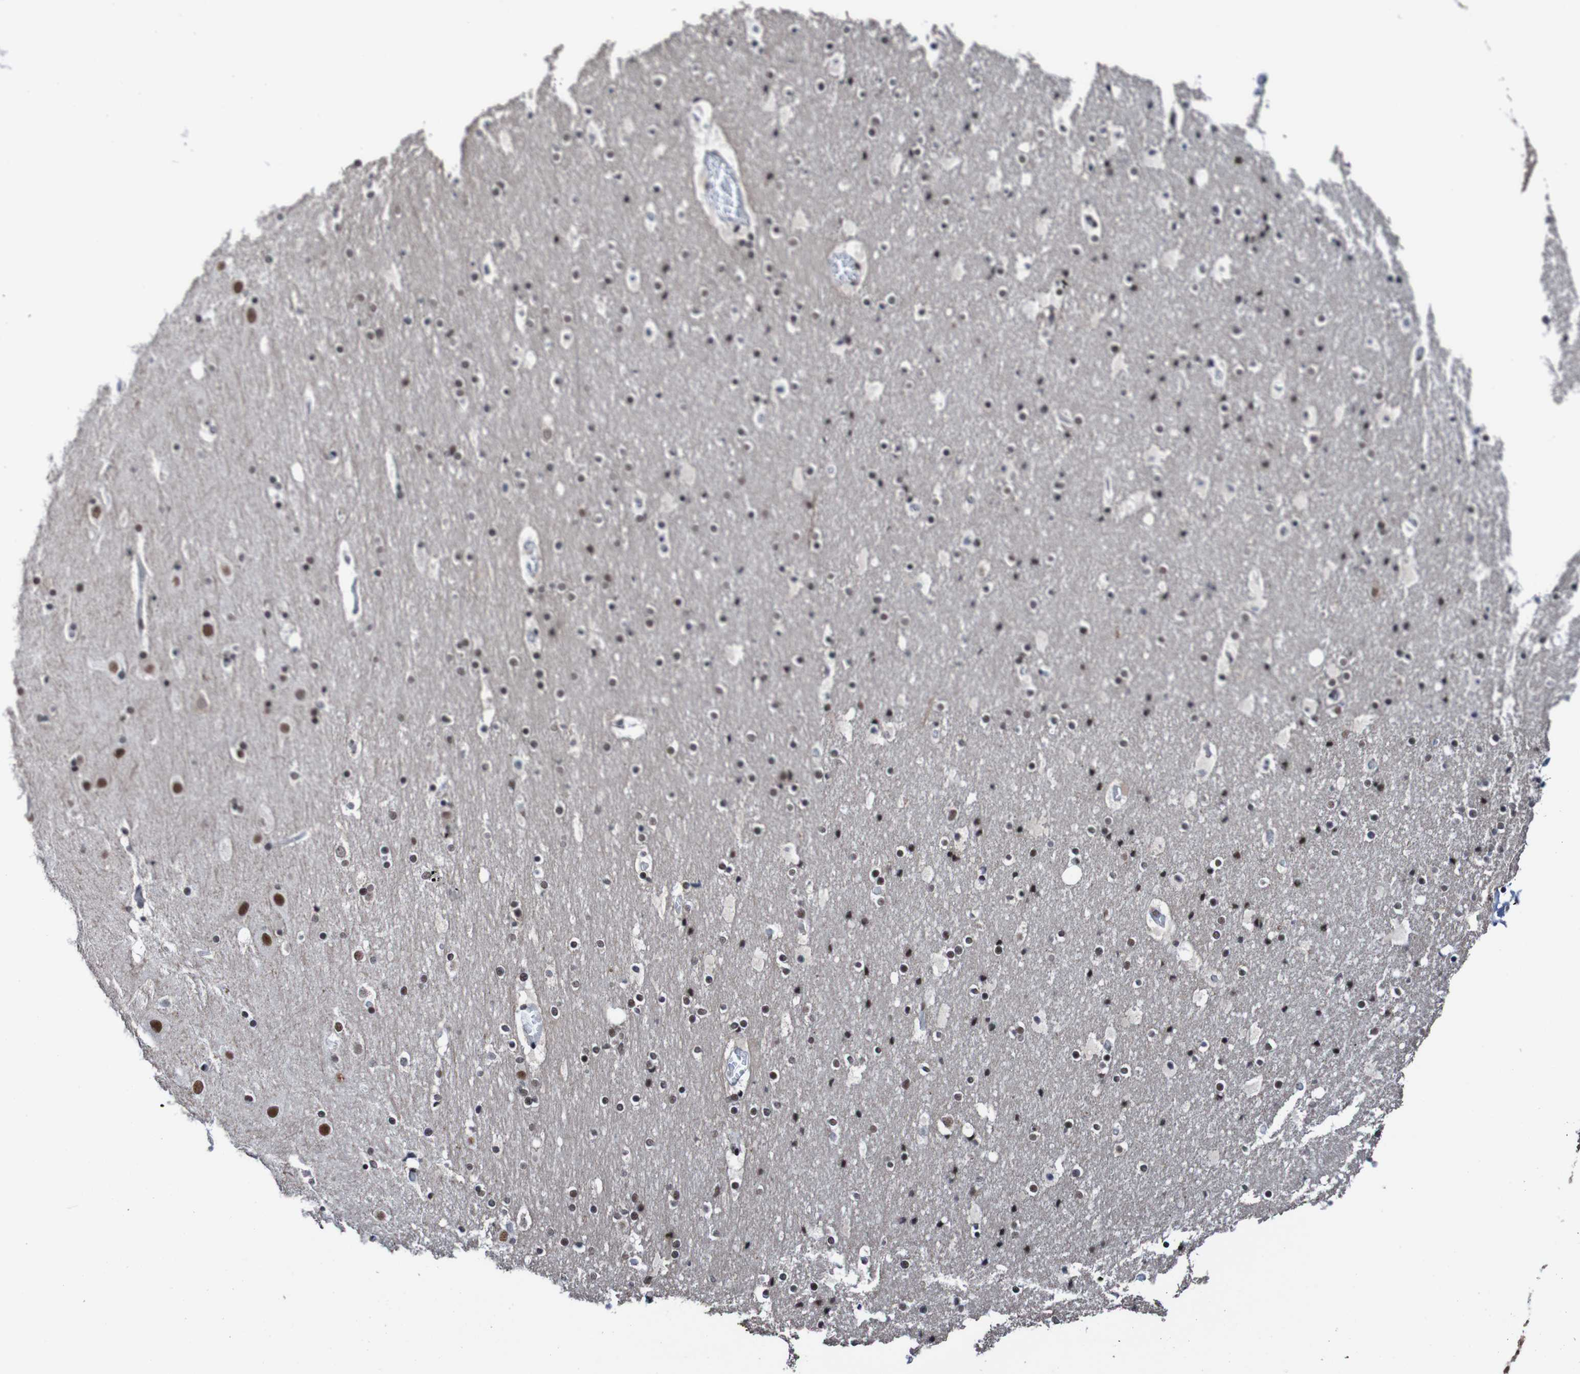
{"staining": {"intensity": "moderate", "quantity": "<25%", "location": "nuclear"}, "tissue": "cerebral cortex", "cell_type": "Endothelial cells", "image_type": "normal", "snomed": [{"axis": "morphology", "description": "Normal tissue, NOS"}, {"axis": "topography", "description": "Cerebral cortex"}], "caption": "Unremarkable cerebral cortex reveals moderate nuclear staining in about <25% of endothelial cells, visualized by immunohistochemistry.", "gene": "CDC5L", "patient": {"sex": "male", "age": 57}}